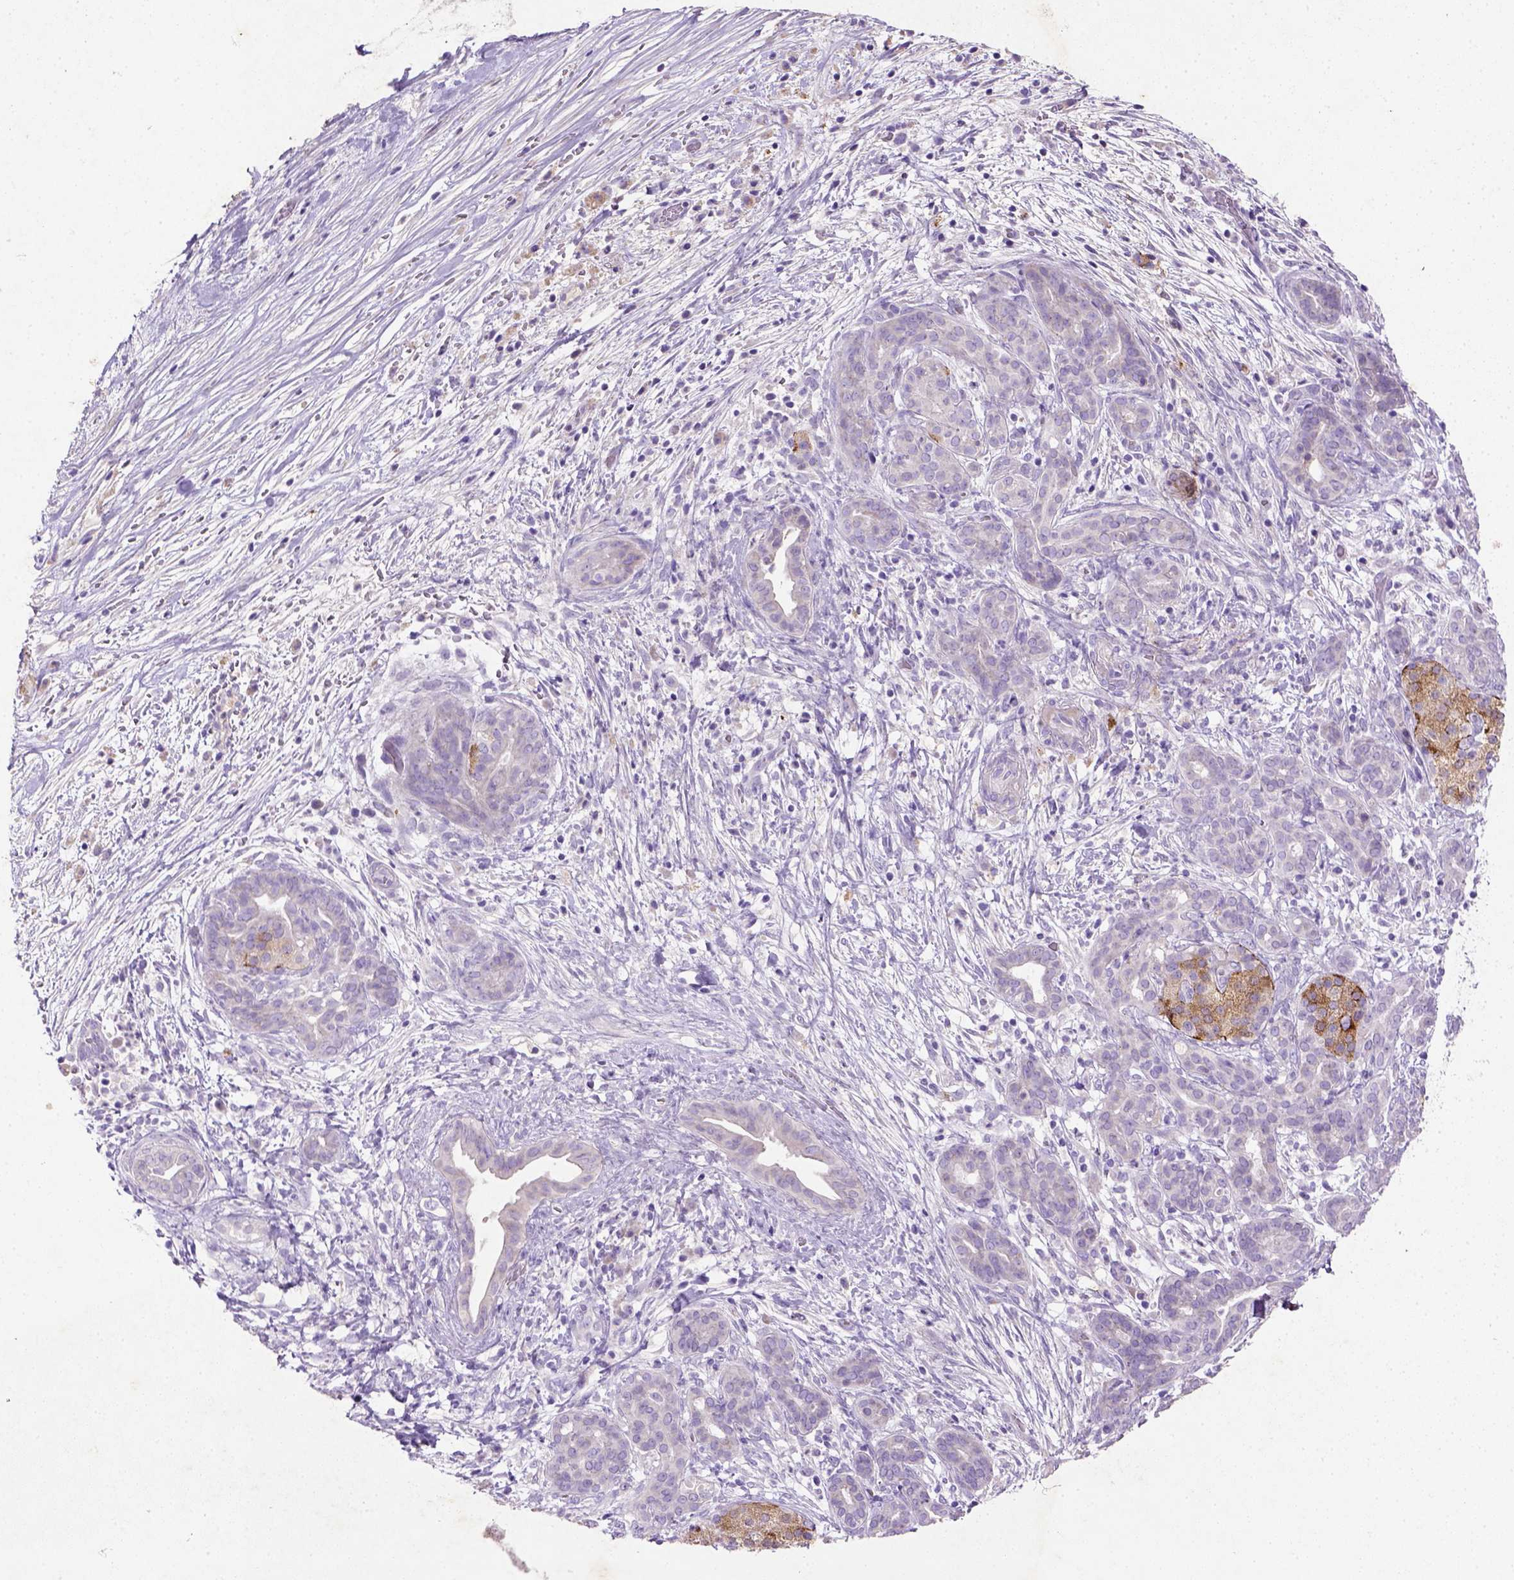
{"staining": {"intensity": "negative", "quantity": "none", "location": "none"}, "tissue": "pancreatic cancer", "cell_type": "Tumor cells", "image_type": "cancer", "snomed": [{"axis": "morphology", "description": "Adenocarcinoma, NOS"}, {"axis": "topography", "description": "Pancreas"}], "caption": "Protein analysis of adenocarcinoma (pancreatic) exhibits no significant expression in tumor cells. (DAB IHC, high magnification).", "gene": "NUDT2", "patient": {"sex": "male", "age": 44}}